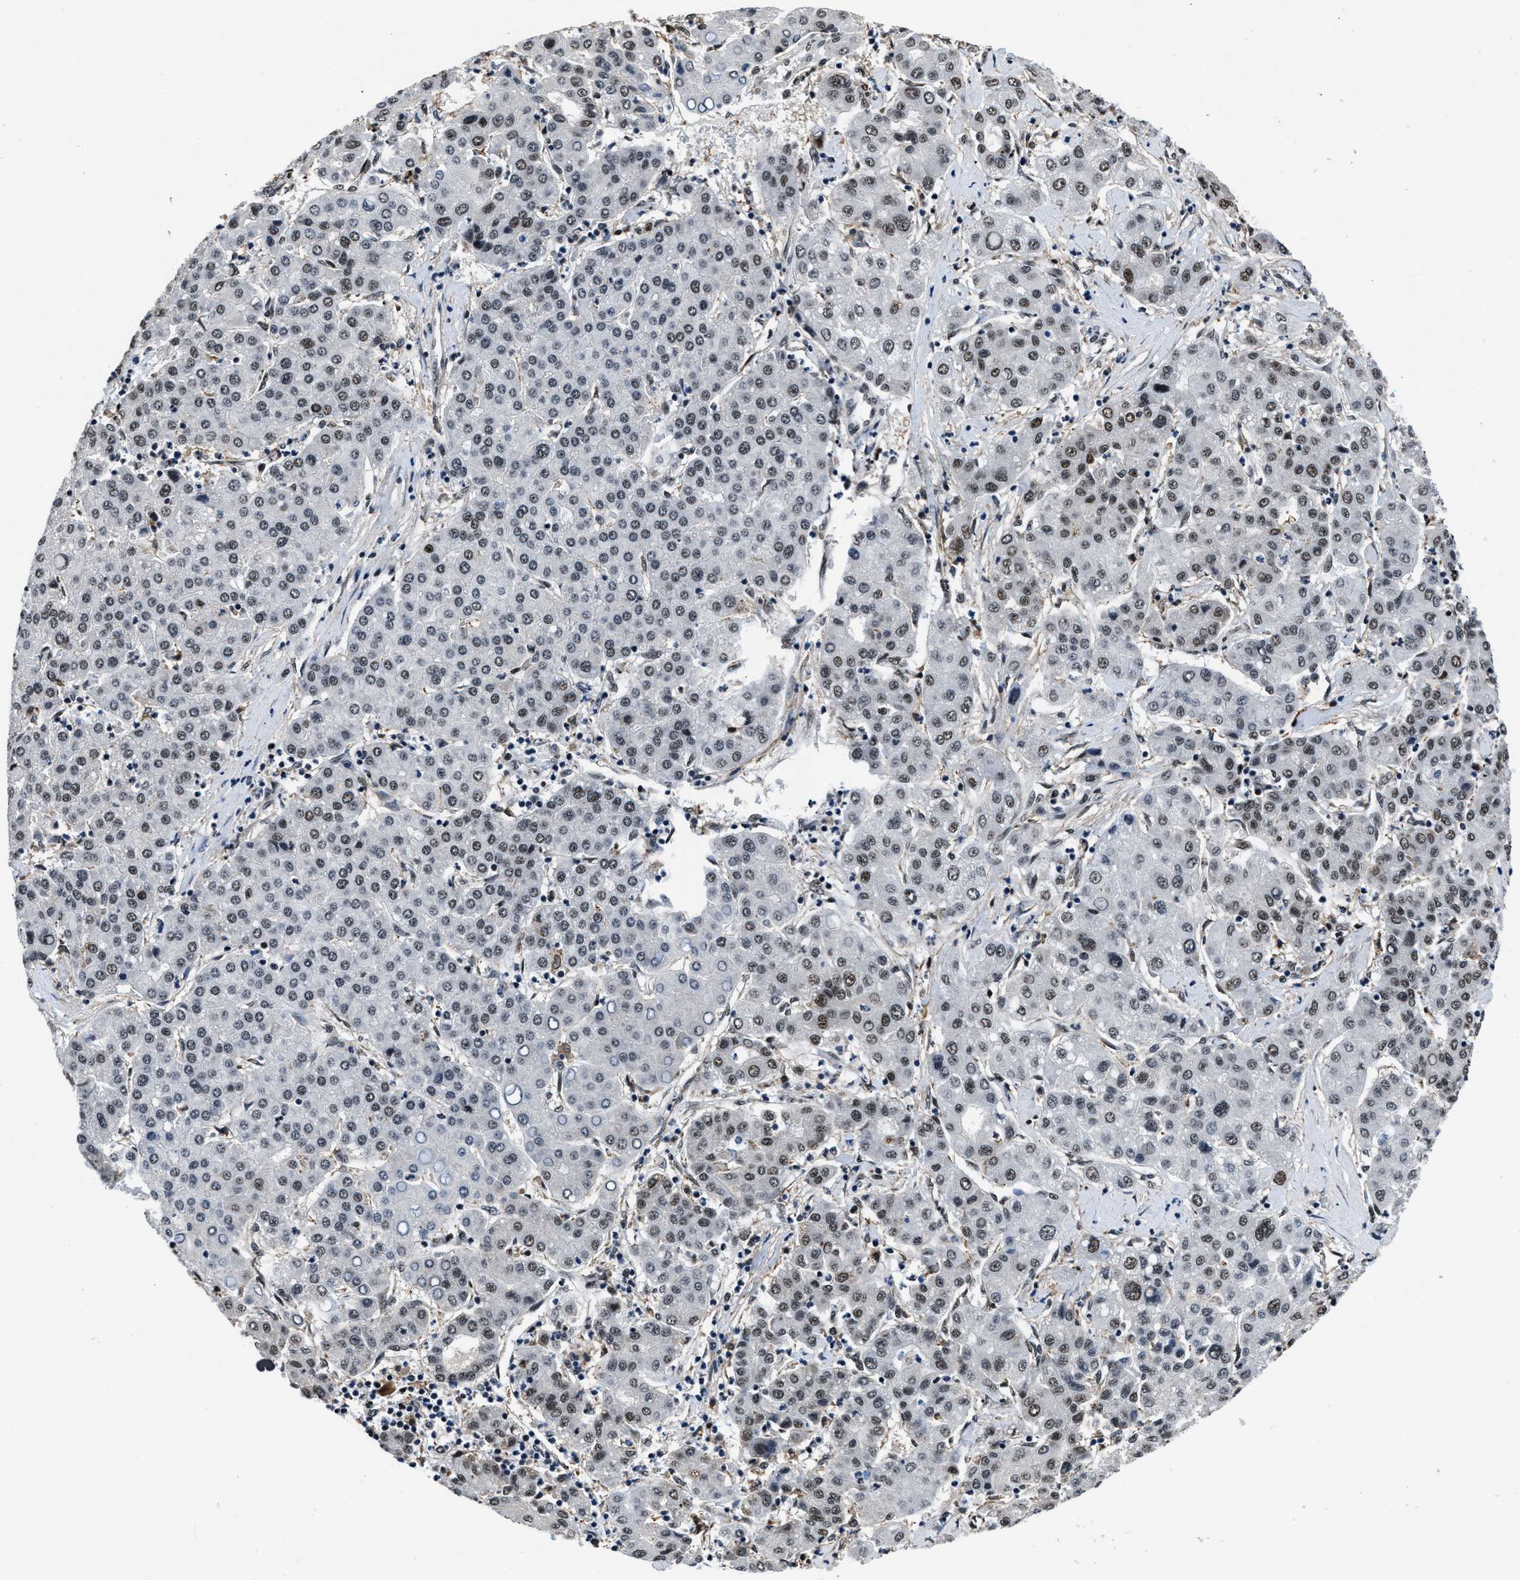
{"staining": {"intensity": "moderate", "quantity": "25%-75%", "location": "nuclear"}, "tissue": "liver cancer", "cell_type": "Tumor cells", "image_type": "cancer", "snomed": [{"axis": "morphology", "description": "Carcinoma, Hepatocellular, NOS"}, {"axis": "topography", "description": "Liver"}], "caption": "A brown stain highlights moderate nuclear staining of a protein in hepatocellular carcinoma (liver) tumor cells.", "gene": "HNRNPH2", "patient": {"sex": "male", "age": 65}}